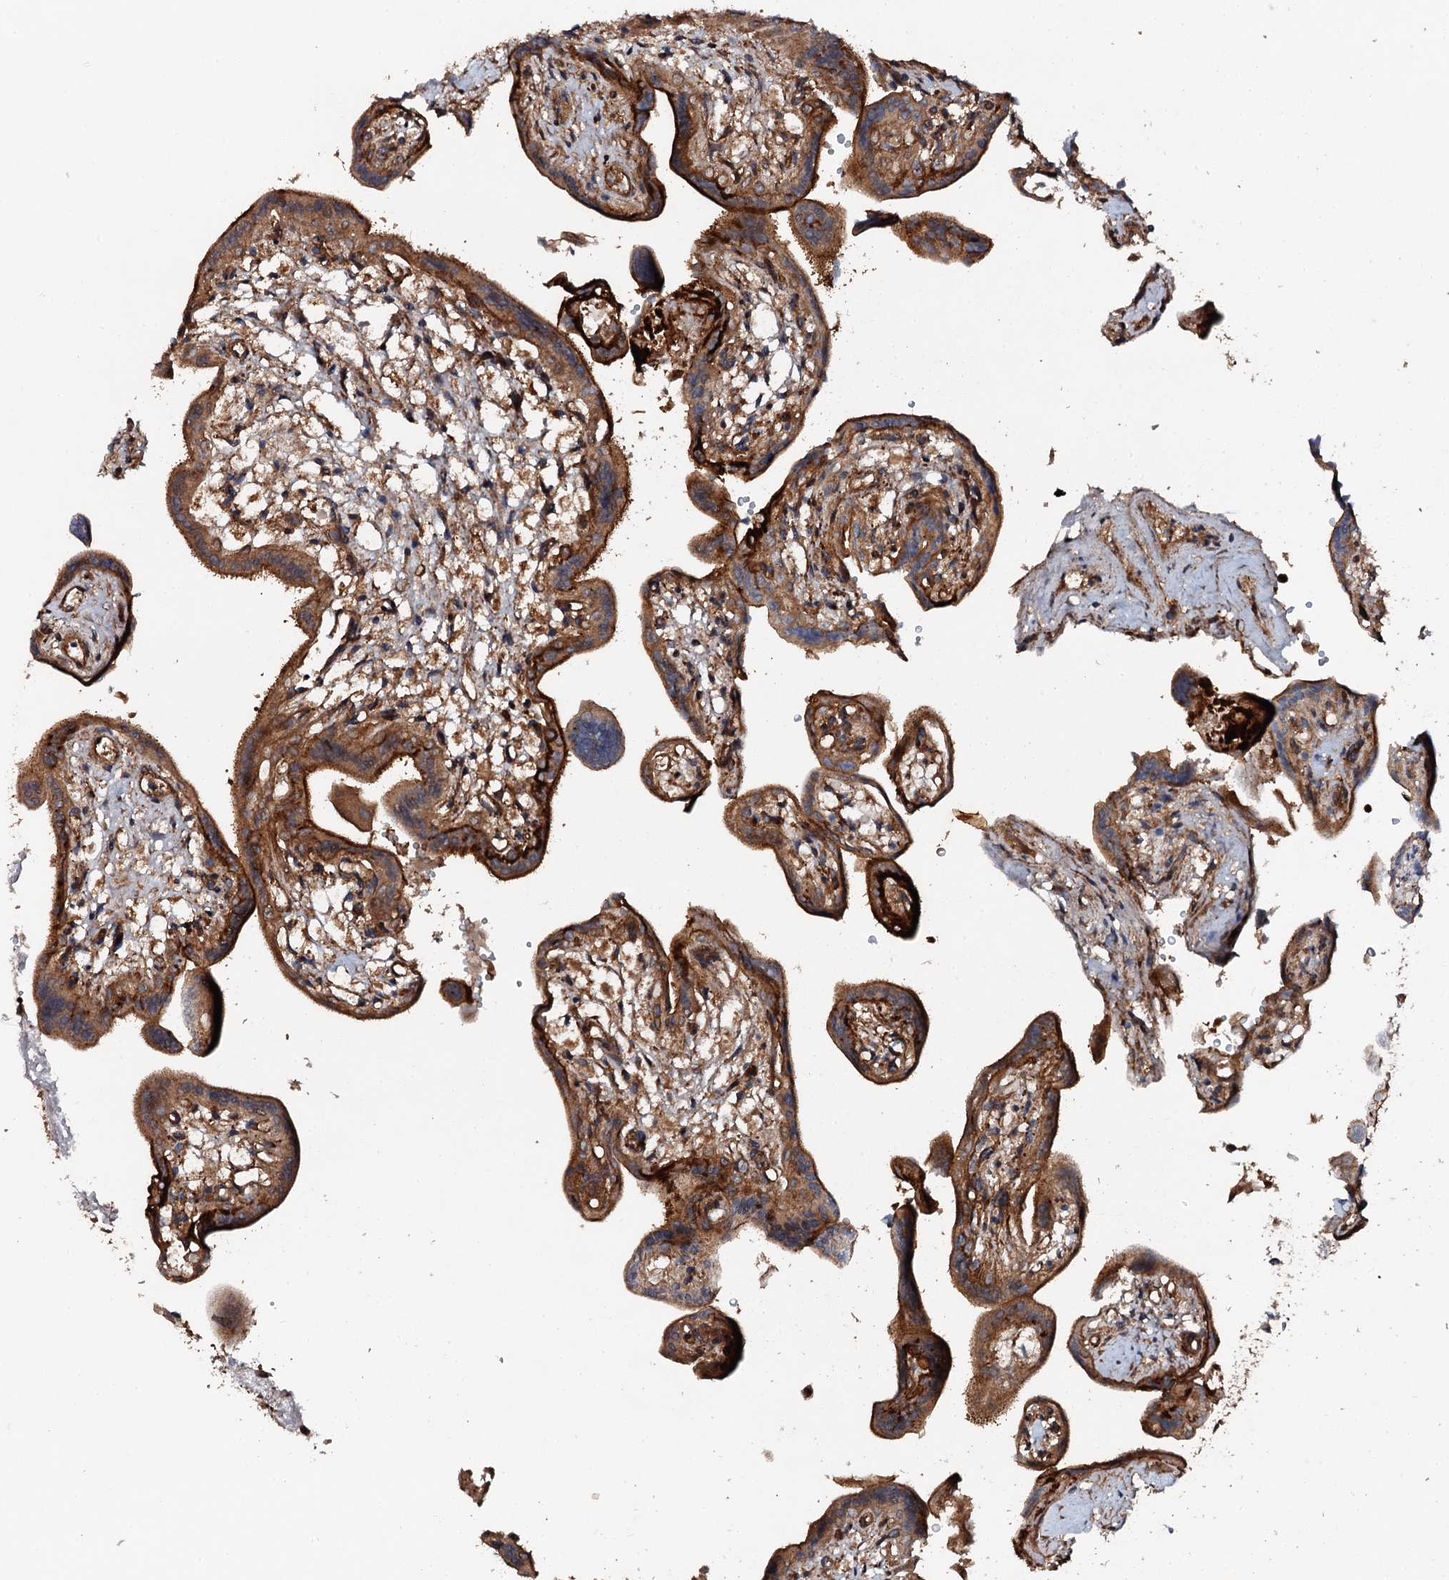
{"staining": {"intensity": "strong", "quantity": ">75%", "location": "cytoplasmic/membranous"}, "tissue": "placenta", "cell_type": "Trophoblastic cells", "image_type": "normal", "snomed": [{"axis": "morphology", "description": "Normal tissue, NOS"}, {"axis": "topography", "description": "Placenta"}], "caption": "IHC (DAB) staining of unremarkable placenta demonstrates strong cytoplasmic/membranous protein expression in about >75% of trophoblastic cells. (DAB (3,3'-diaminobenzidine) IHC, brown staining for protein, blue staining for nuclei).", "gene": "FLYWCH1", "patient": {"sex": "female", "age": 37}}